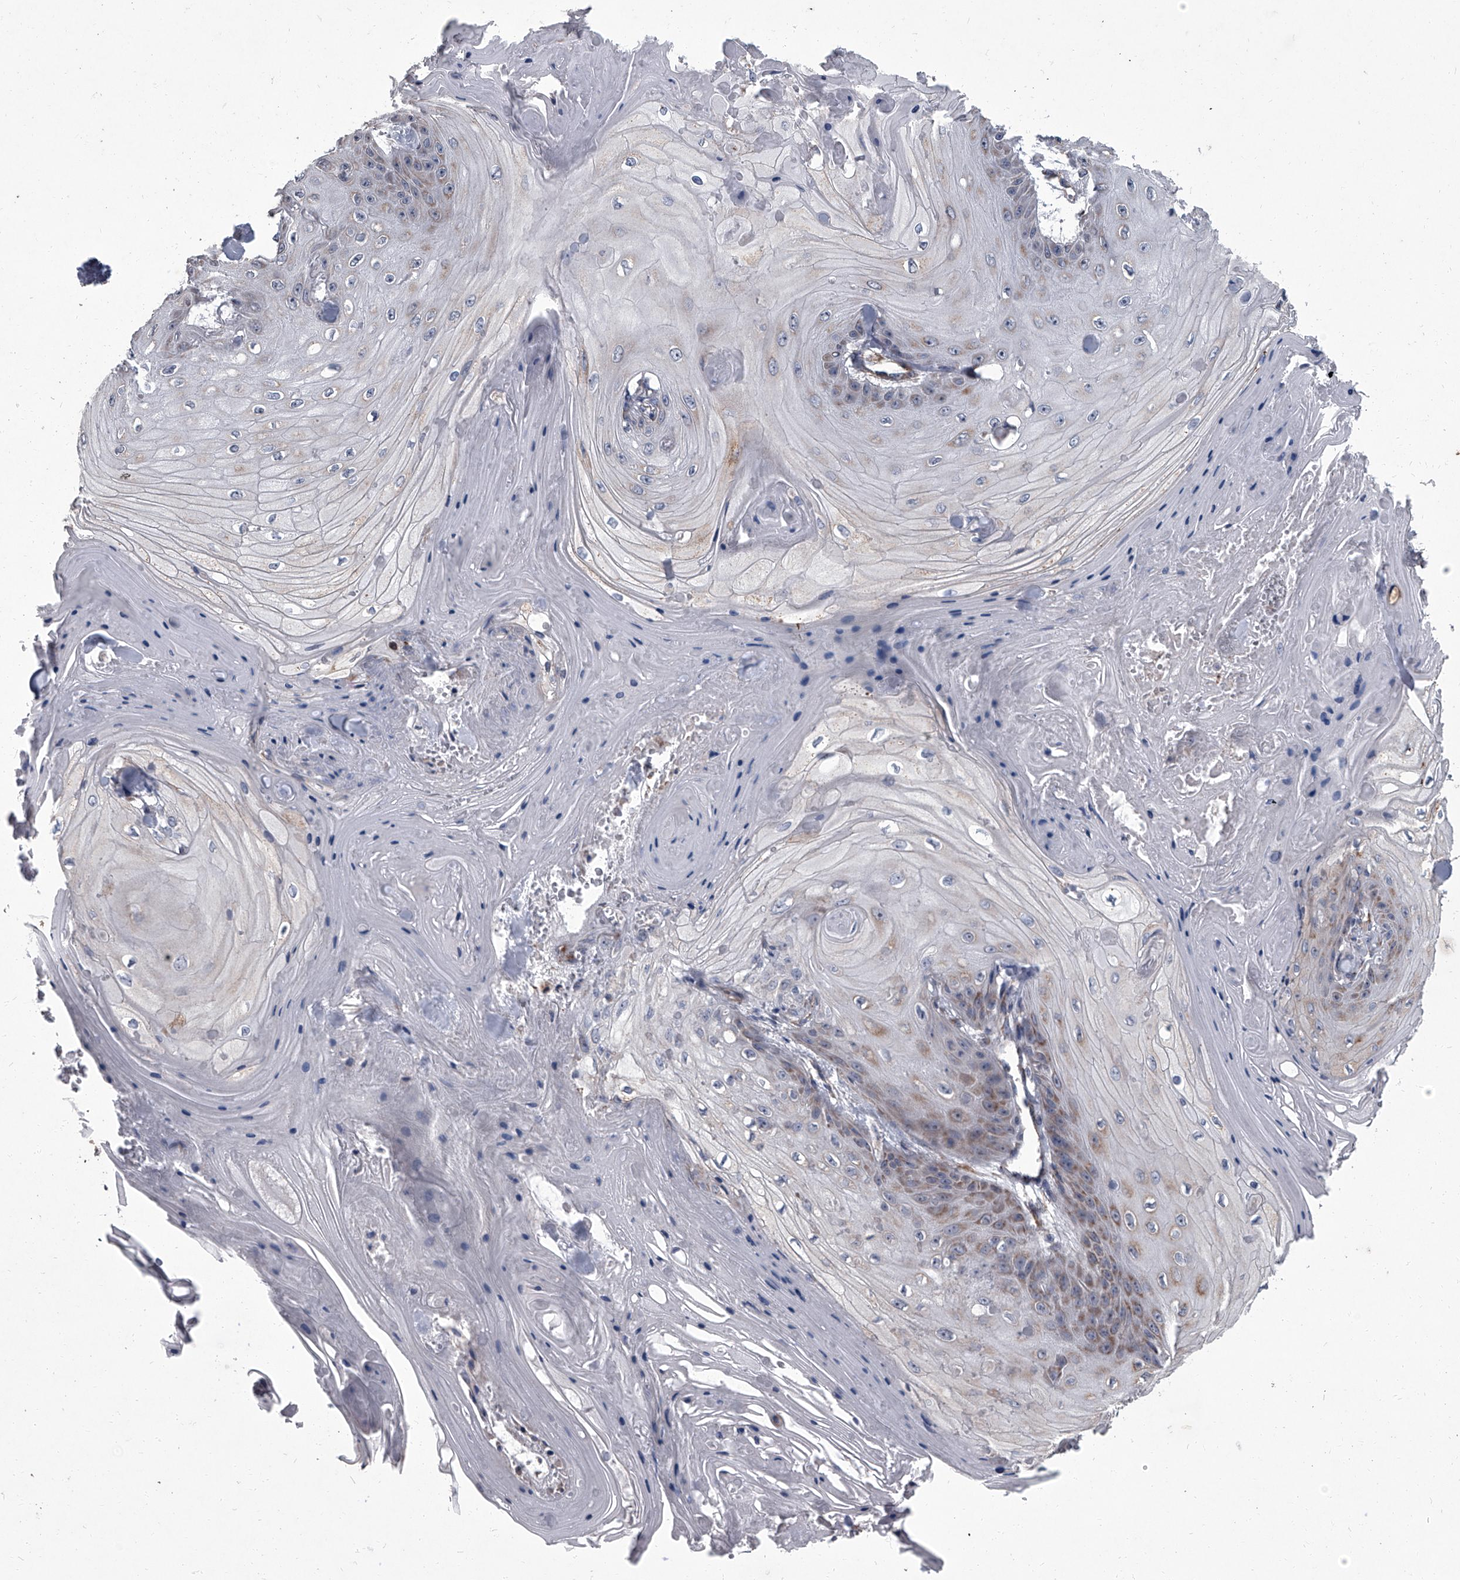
{"staining": {"intensity": "moderate", "quantity": "<25%", "location": "cytoplasmic/membranous"}, "tissue": "skin cancer", "cell_type": "Tumor cells", "image_type": "cancer", "snomed": [{"axis": "morphology", "description": "Squamous cell carcinoma, NOS"}, {"axis": "topography", "description": "Skin"}], "caption": "Protein expression analysis of skin squamous cell carcinoma shows moderate cytoplasmic/membranous expression in approximately <25% of tumor cells.", "gene": "SIRT4", "patient": {"sex": "male", "age": 74}}